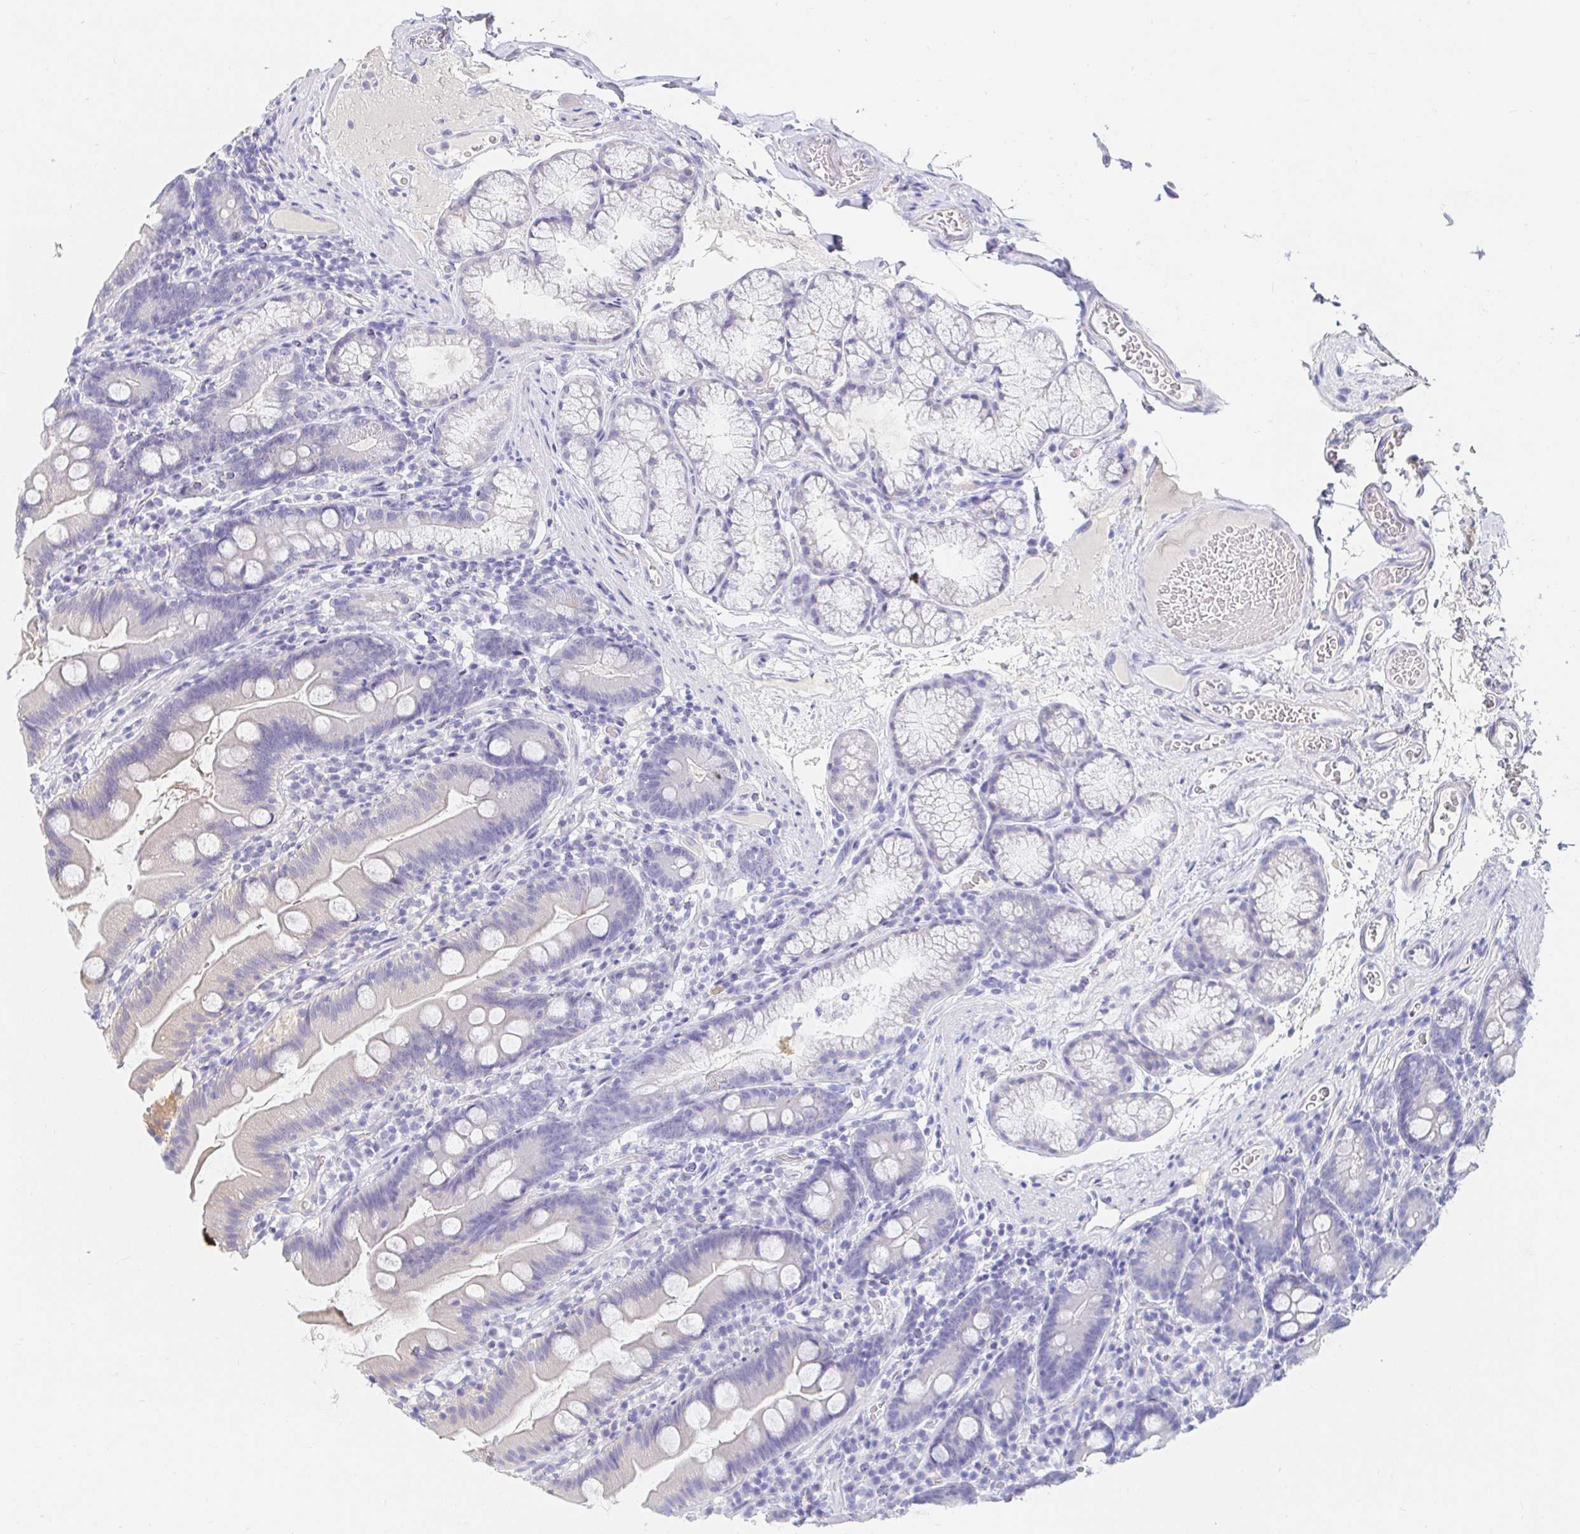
{"staining": {"intensity": "negative", "quantity": "none", "location": "none"}, "tissue": "duodenum", "cell_type": "Glandular cells", "image_type": "normal", "snomed": [{"axis": "morphology", "description": "Normal tissue, NOS"}, {"axis": "topography", "description": "Duodenum"}], "caption": "Immunohistochemistry (IHC) of normal human duodenum displays no staining in glandular cells. (IHC, brightfield microscopy, high magnification).", "gene": "PDE6B", "patient": {"sex": "female", "age": 67}}